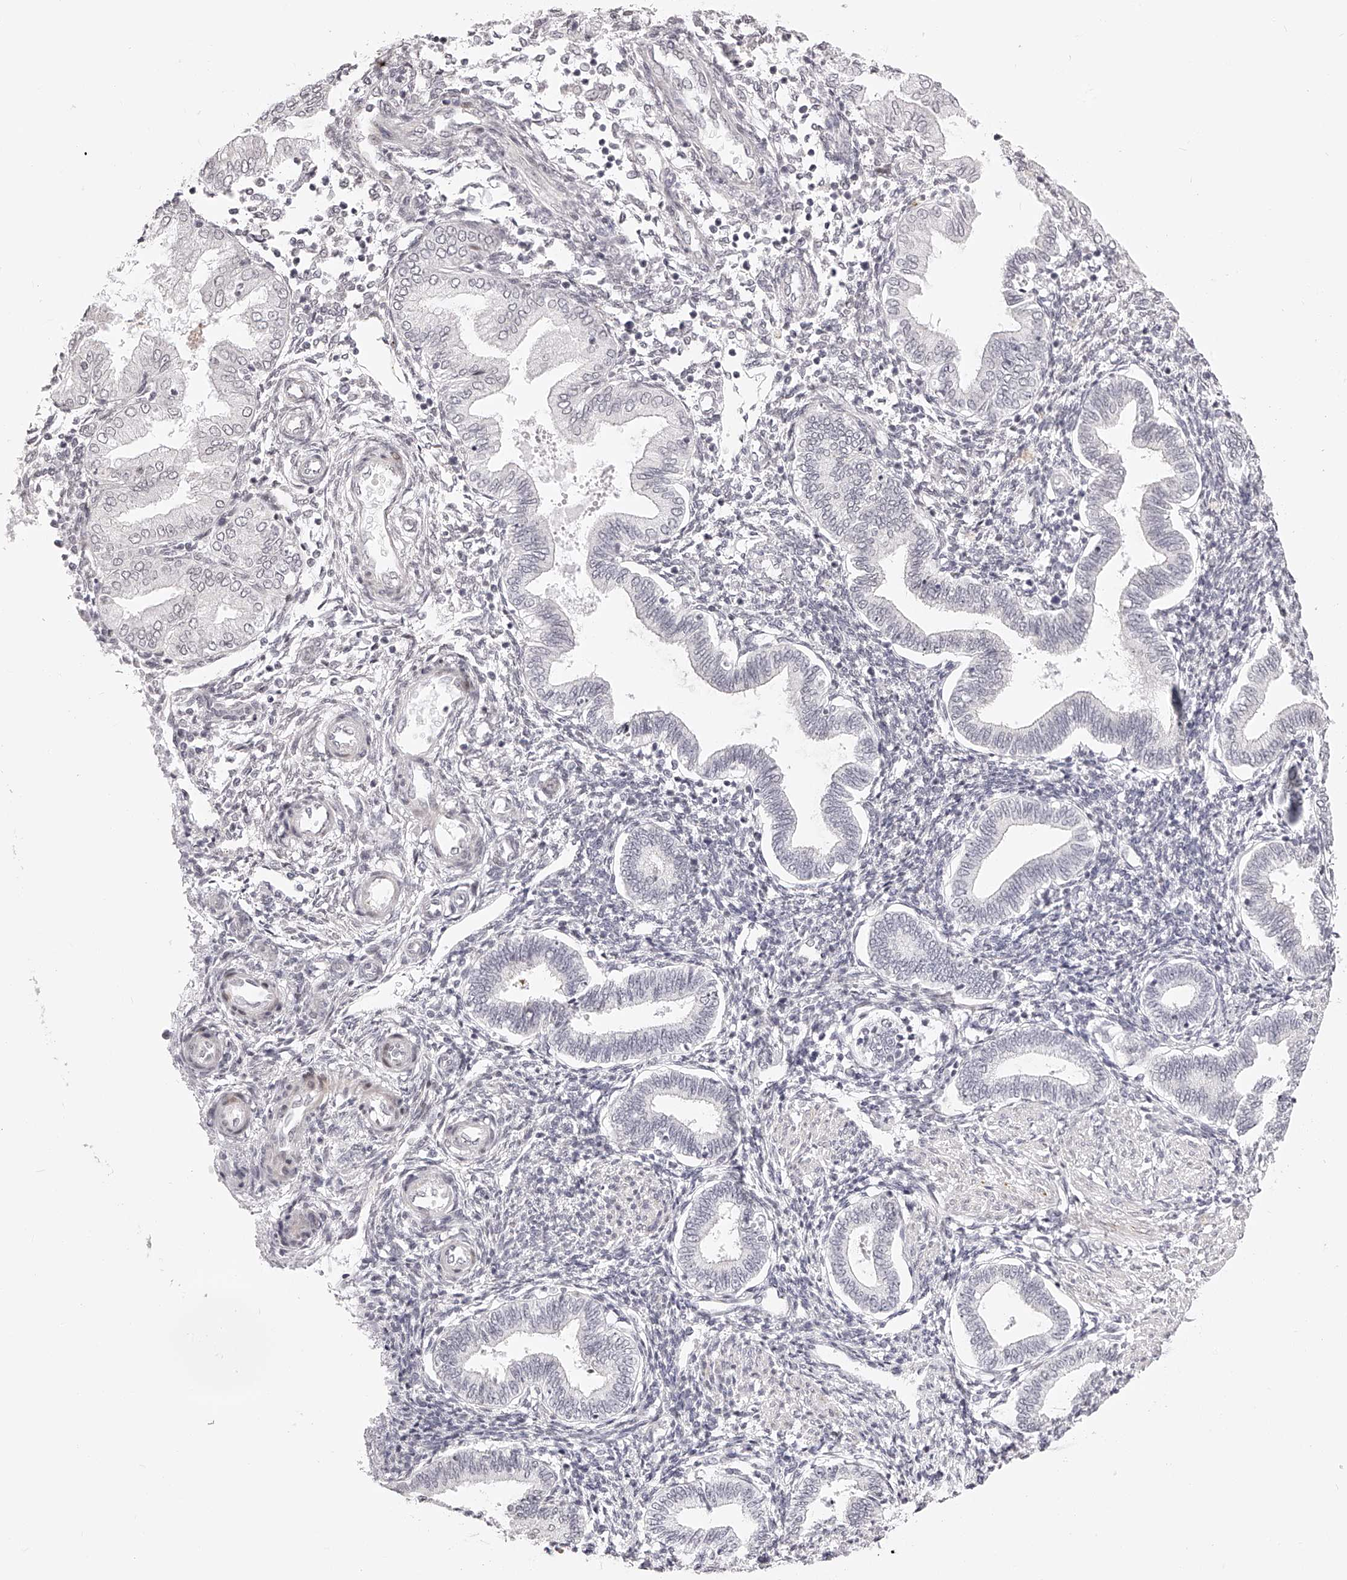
{"staining": {"intensity": "negative", "quantity": "none", "location": "none"}, "tissue": "endometrium", "cell_type": "Cells in endometrial stroma", "image_type": "normal", "snomed": [{"axis": "morphology", "description": "Normal tissue, NOS"}, {"axis": "topography", "description": "Endometrium"}], "caption": "DAB (3,3'-diaminobenzidine) immunohistochemical staining of unremarkable endometrium exhibits no significant positivity in cells in endometrial stroma.", "gene": "PLEKHG1", "patient": {"sex": "female", "age": 53}}